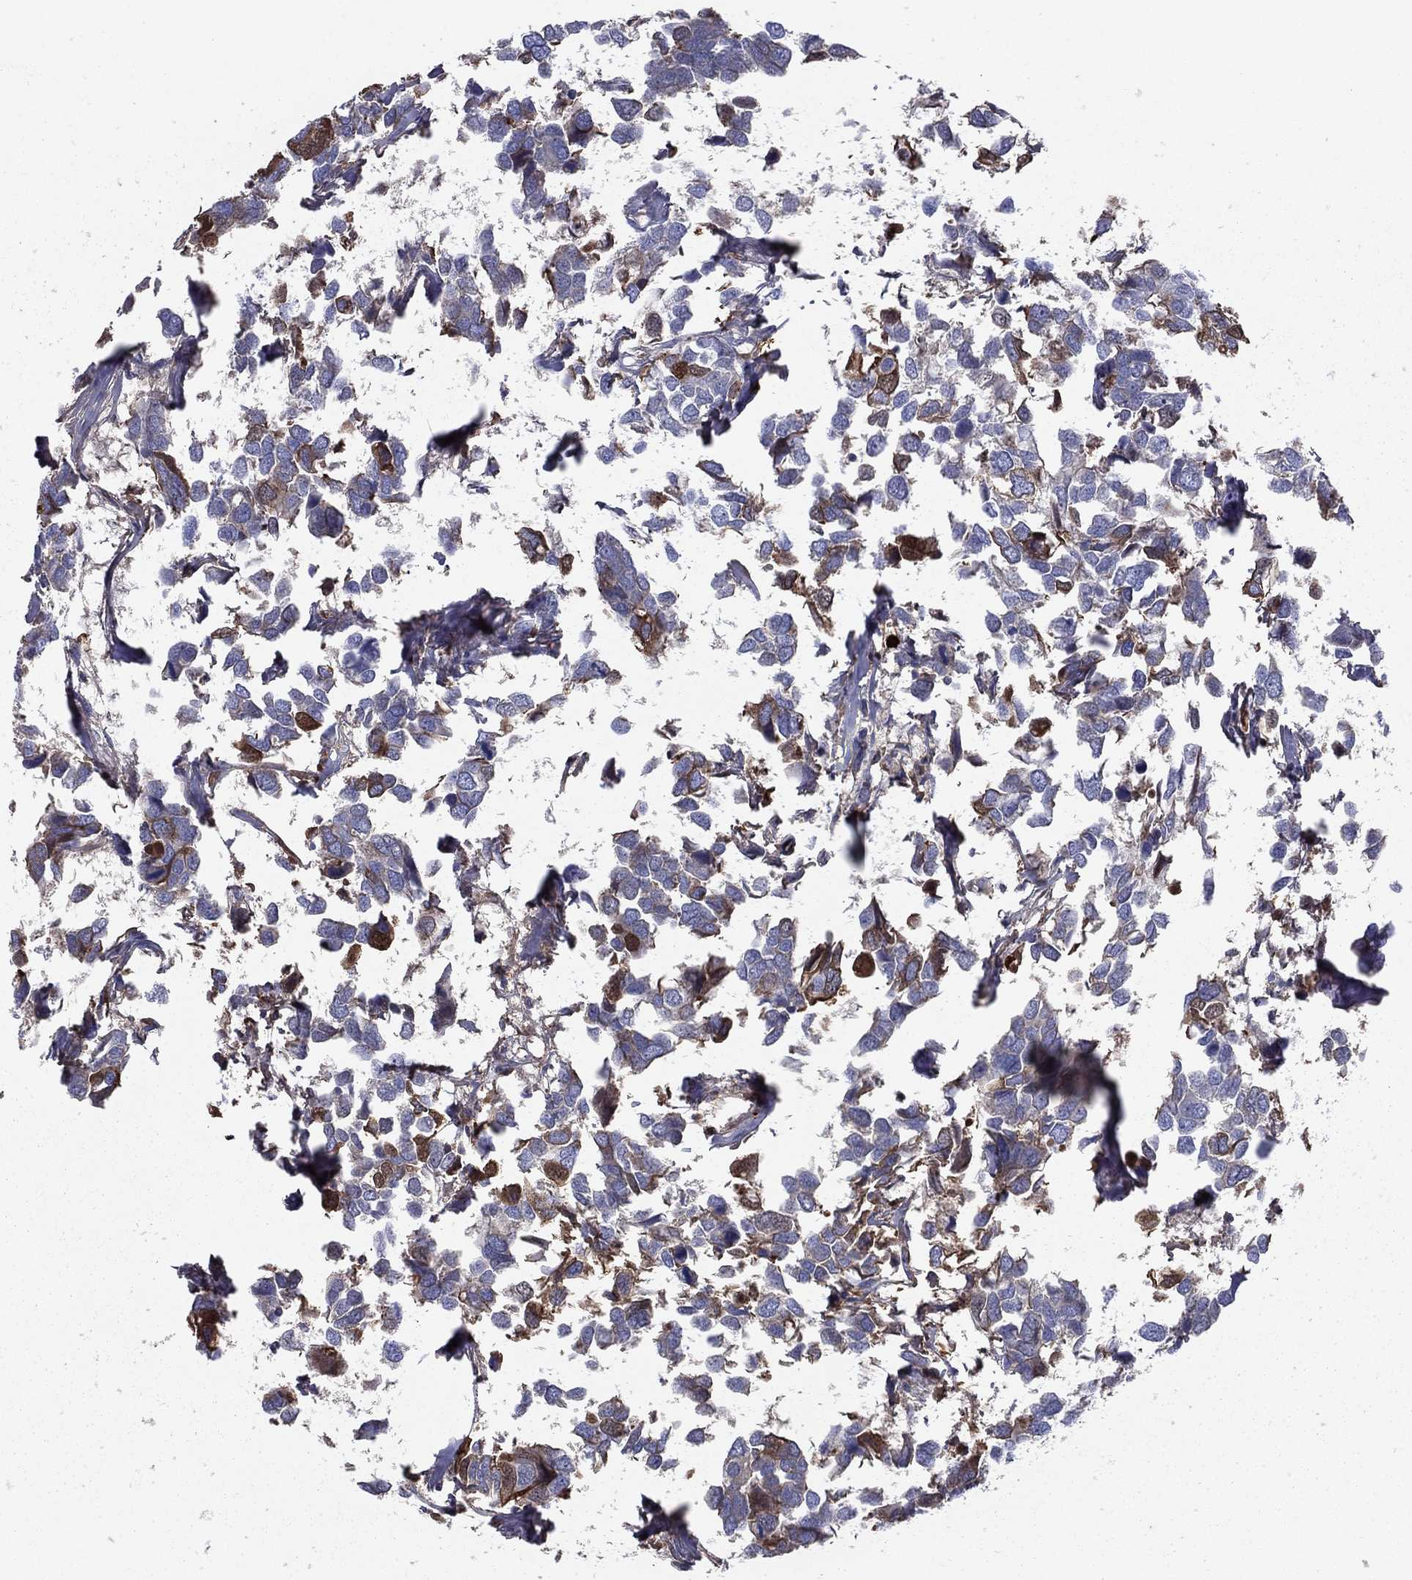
{"staining": {"intensity": "moderate", "quantity": "25%-75%", "location": "cytoplasmic/membranous"}, "tissue": "breast cancer", "cell_type": "Tumor cells", "image_type": "cancer", "snomed": [{"axis": "morphology", "description": "Duct carcinoma"}, {"axis": "topography", "description": "Breast"}], "caption": "Tumor cells display moderate cytoplasmic/membranous expression in approximately 25%-75% of cells in breast cancer (infiltrating ductal carcinoma).", "gene": "HPX", "patient": {"sex": "female", "age": 83}}